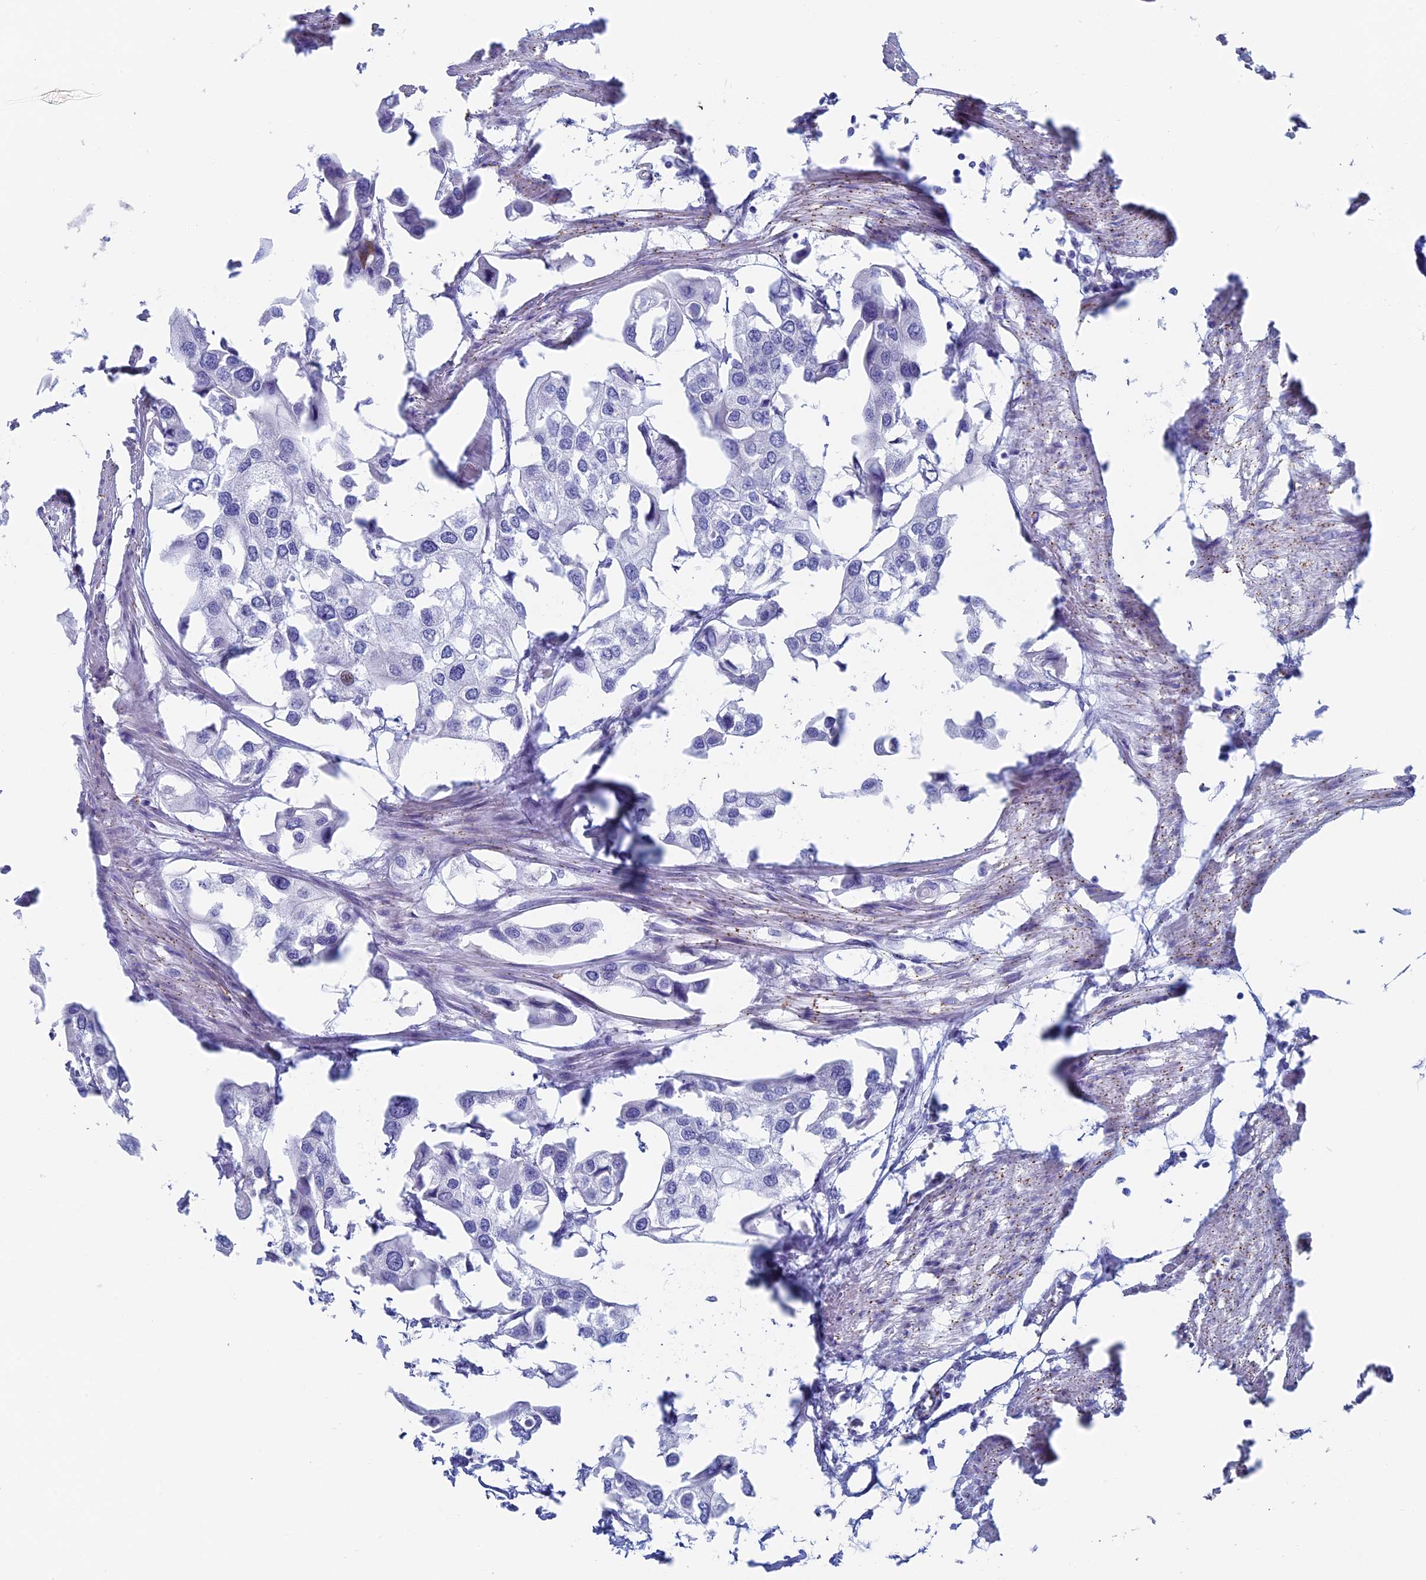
{"staining": {"intensity": "negative", "quantity": "none", "location": "none"}, "tissue": "urothelial cancer", "cell_type": "Tumor cells", "image_type": "cancer", "snomed": [{"axis": "morphology", "description": "Urothelial carcinoma, High grade"}, {"axis": "topography", "description": "Urinary bladder"}], "caption": "High power microscopy image of an immunohistochemistry (IHC) photomicrograph of high-grade urothelial carcinoma, revealing no significant positivity in tumor cells.", "gene": "MAGEB6", "patient": {"sex": "male", "age": 64}}